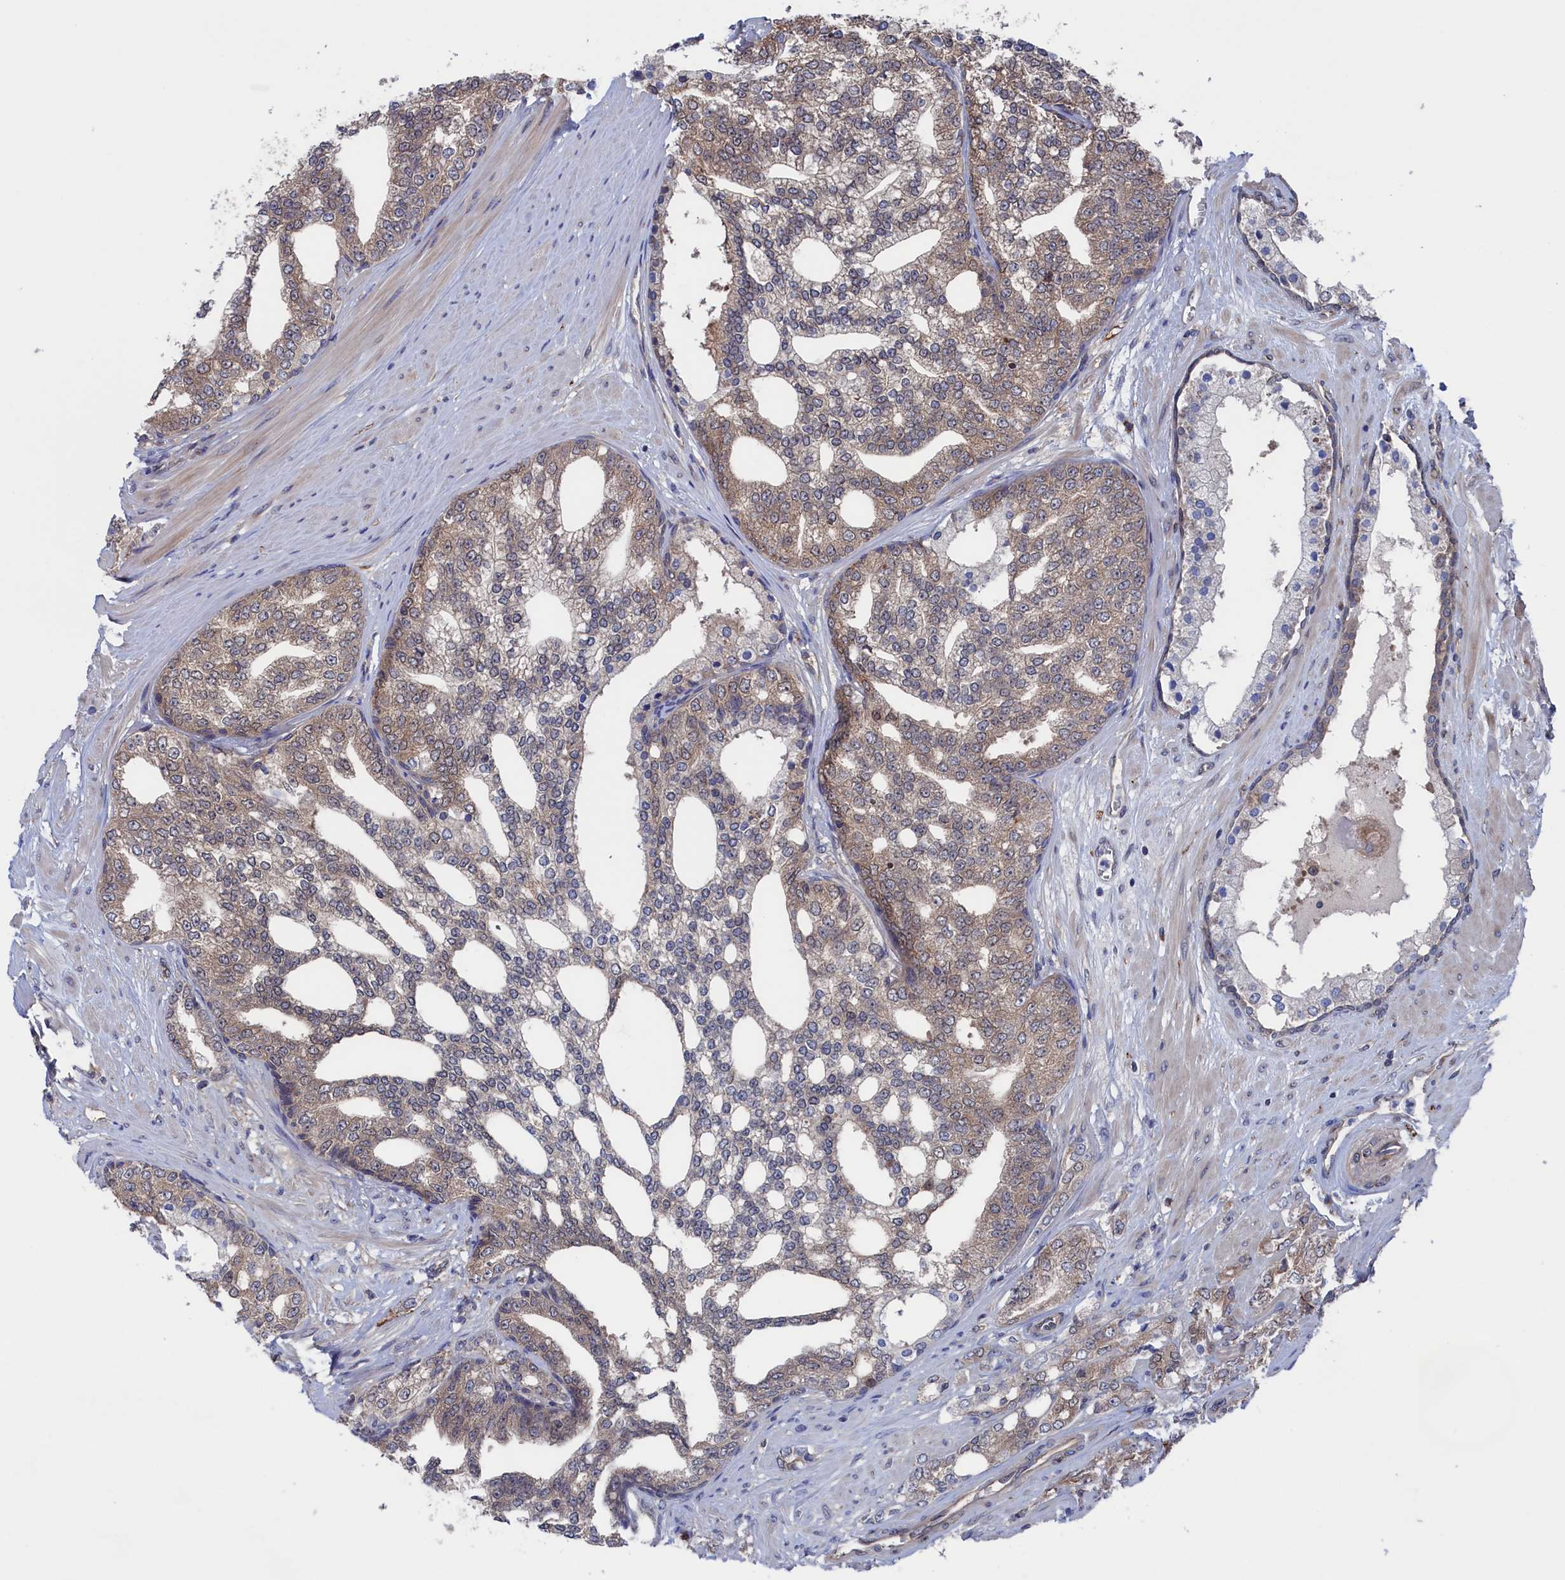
{"staining": {"intensity": "weak", "quantity": "25%-75%", "location": "cytoplasmic/membranous"}, "tissue": "prostate cancer", "cell_type": "Tumor cells", "image_type": "cancer", "snomed": [{"axis": "morphology", "description": "Adenocarcinoma, High grade"}, {"axis": "topography", "description": "Prostate"}], "caption": "The photomicrograph demonstrates immunohistochemical staining of prostate cancer. There is weak cytoplasmic/membranous staining is present in approximately 25%-75% of tumor cells. (Stains: DAB in brown, nuclei in blue, Microscopy: brightfield microscopy at high magnification).", "gene": "NUTF2", "patient": {"sex": "male", "age": 64}}